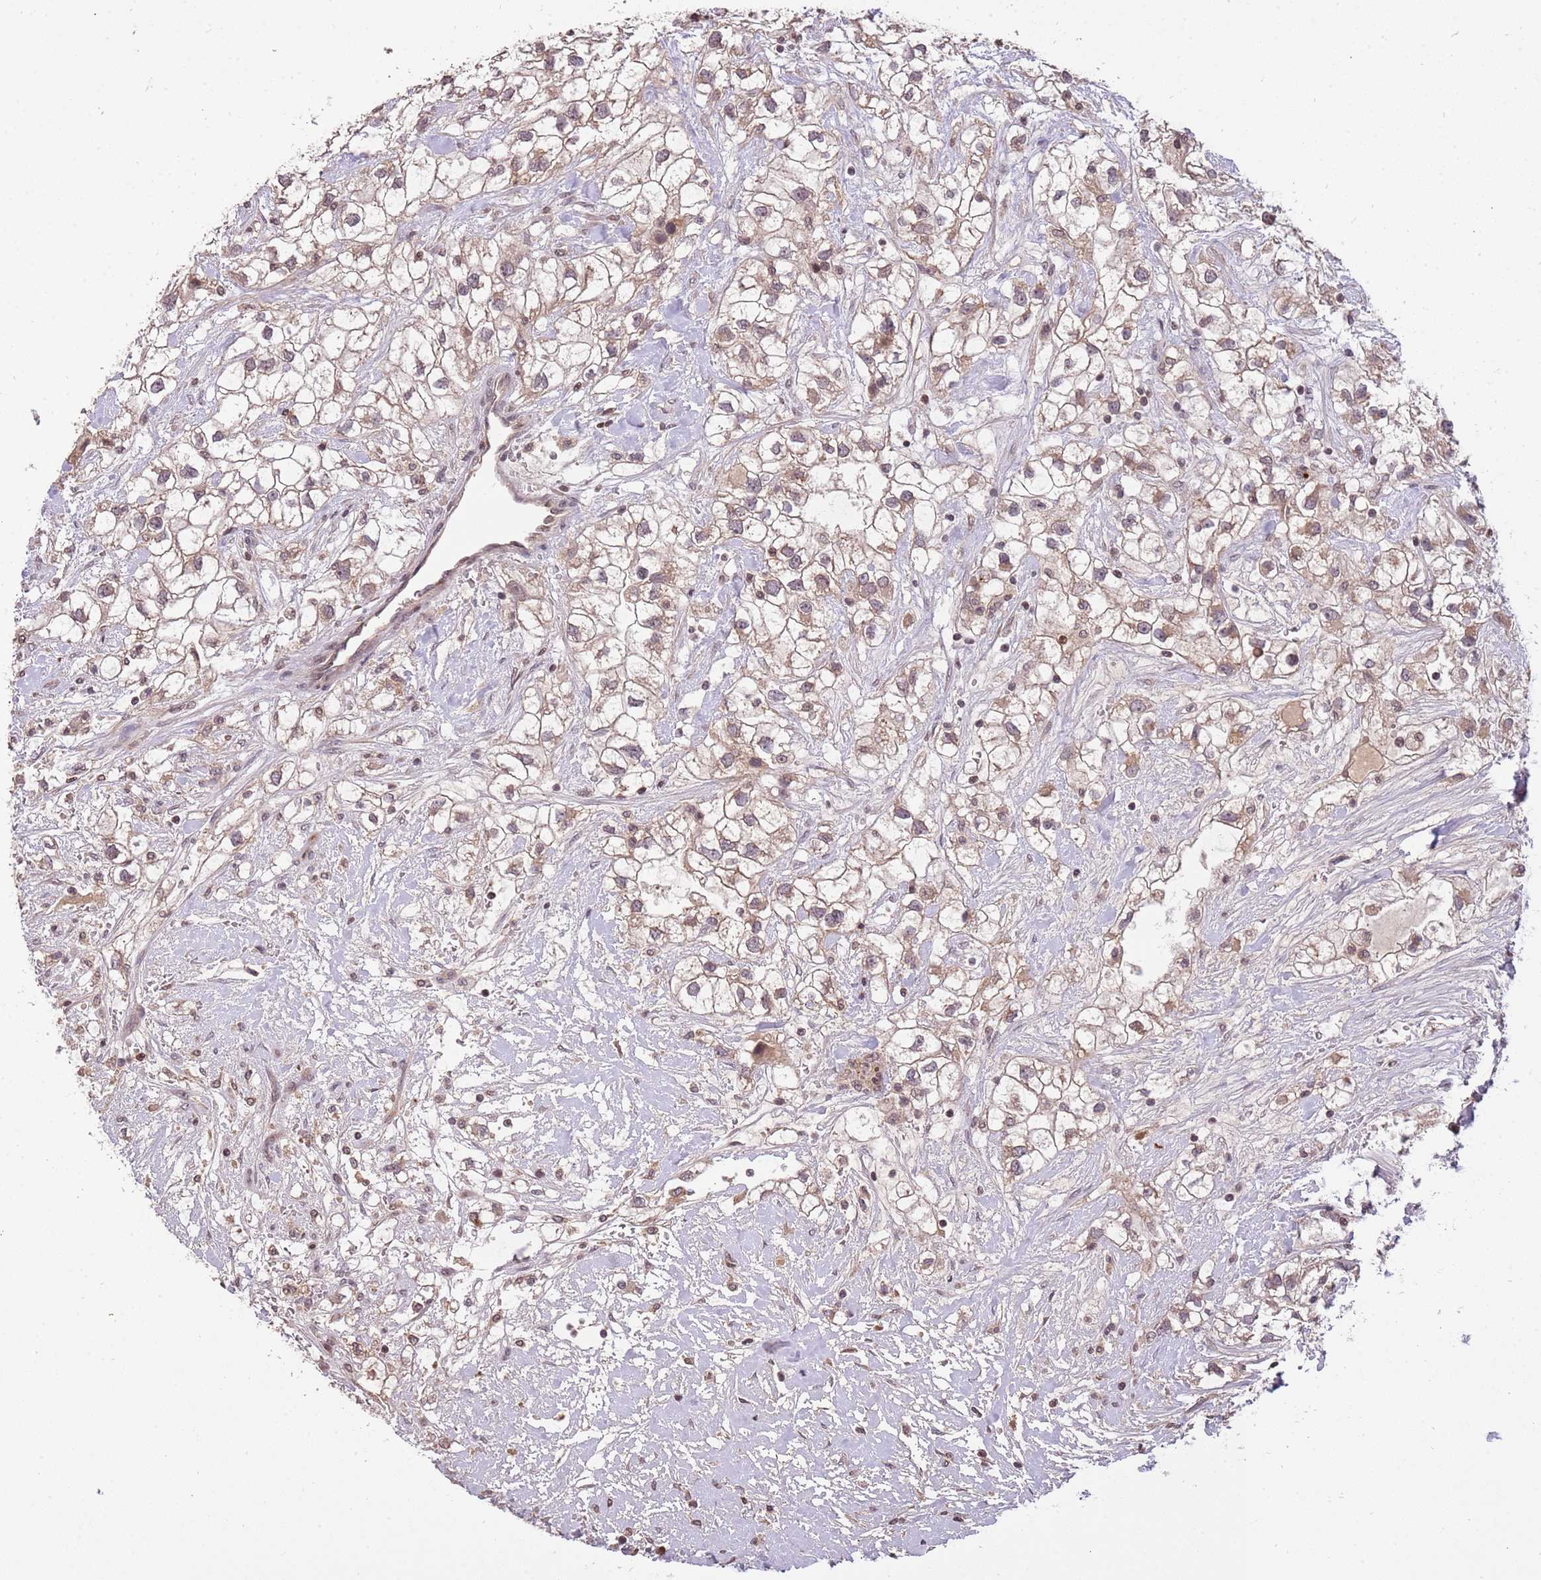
{"staining": {"intensity": "weak", "quantity": "25%-75%", "location": "cytoplasmic/membranous"}, "tissue": "renal cancer", "cell_type": "Tumor cells", "image_type": "cancer", "snomed": [{"axis": "morphology", "description": "Adenocarcinoma, NOS"}, {"axis": "topography", "description": "Kidney"}], "caption": "Weak cytoplasmic/membranous expression for a protein is appreciated in about 25%-75% of tumor cells of renal cancer using IHC.", "gene": "SAMSN1", "patient": {"sex": "male", "age": 59}}